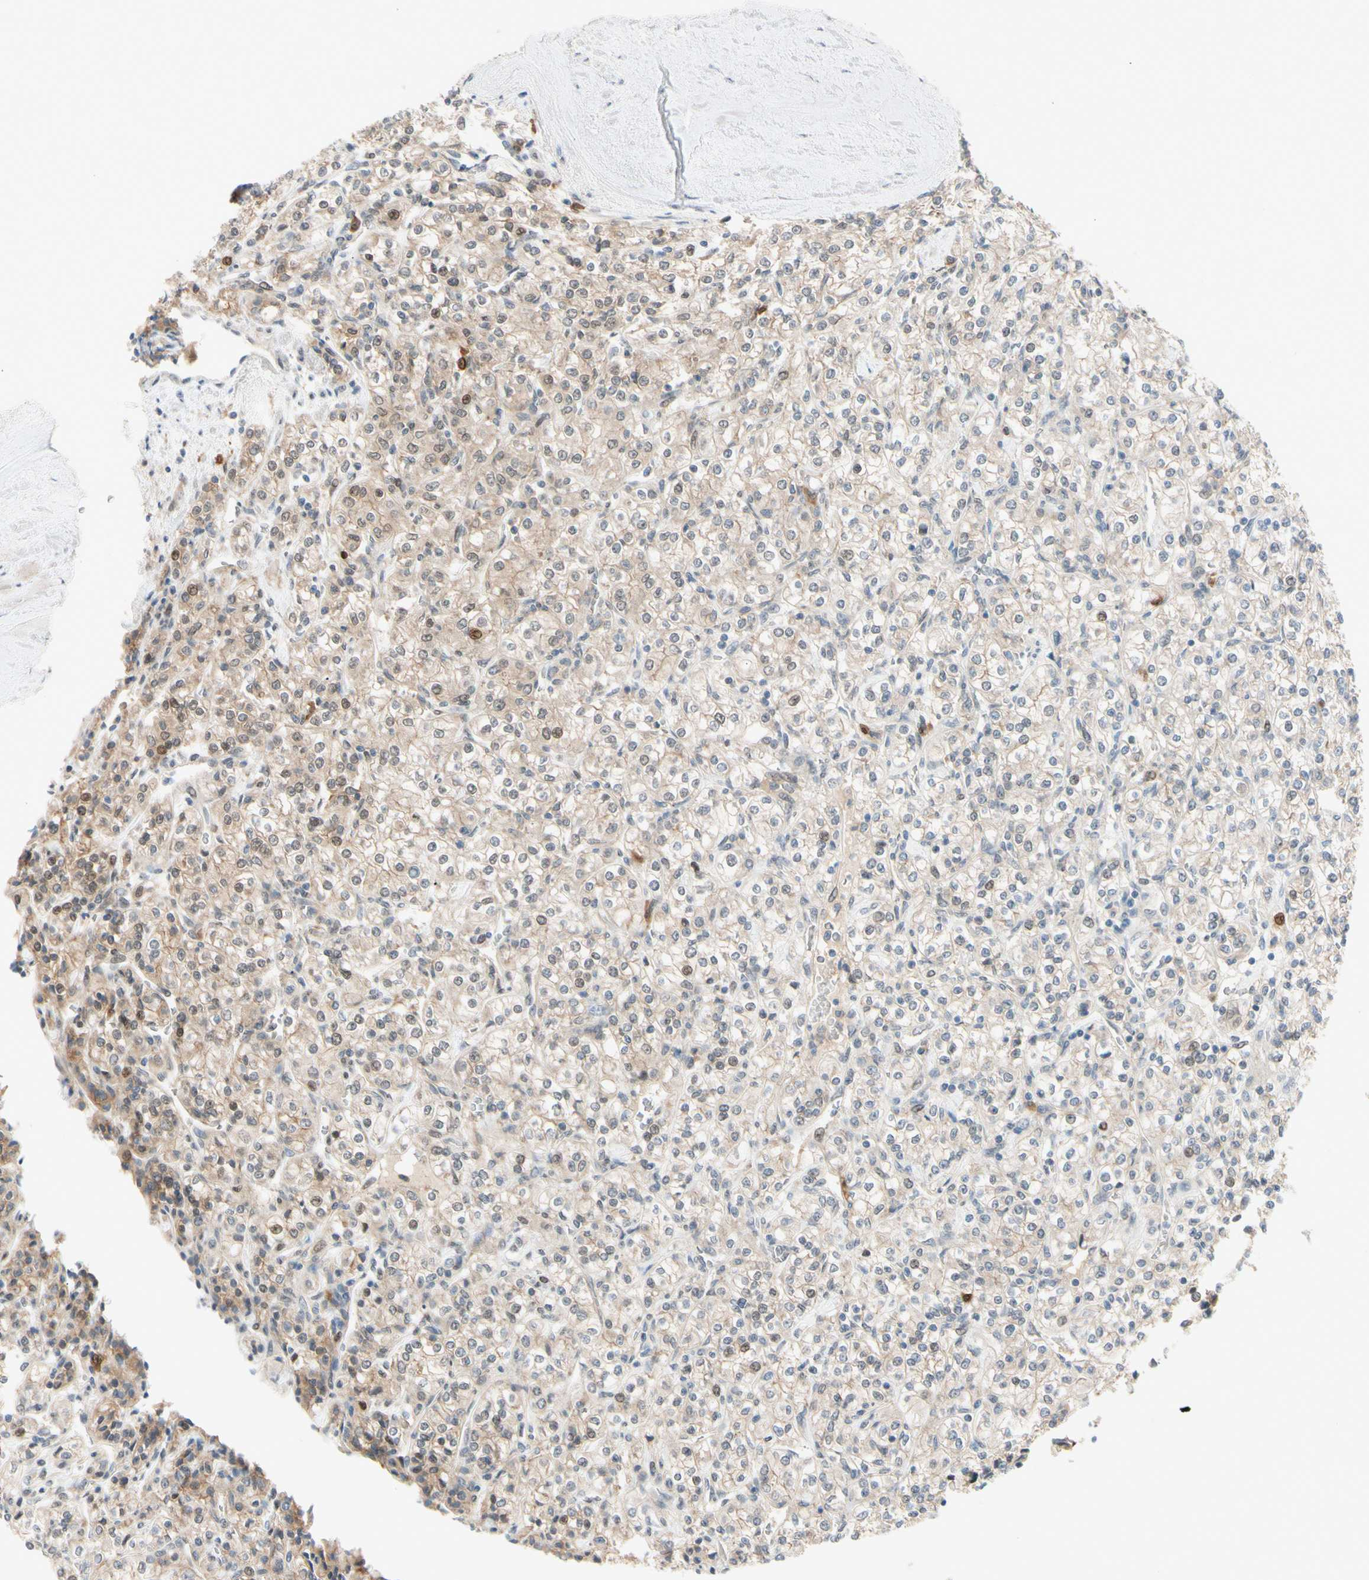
{"staining": {"intensity": "weak", "quantity": "<25%", "location": "cytoplasmic/membranous,nuclear"}, "tissue": "renal cancer", "cell_type": "Tumor cells", "image_type": "cancer", "snomed": [{"axis": "morphology", "description": "Adenocarcinoma, NOS"}, {"axis": "topography", "description": "Kidney"}], "caption": "A histopathology image of human renal cancer is negative for staining in tumor cells. The staining was performed using DAB (3,3'-diaminobenzidine) to visualize the protein expression in brown, while the nuclei were stained in blue with hematoxylin (Magnification: 20x).", "gene": "PTTG1", "patient": {"sex": "male", "age": 77}}